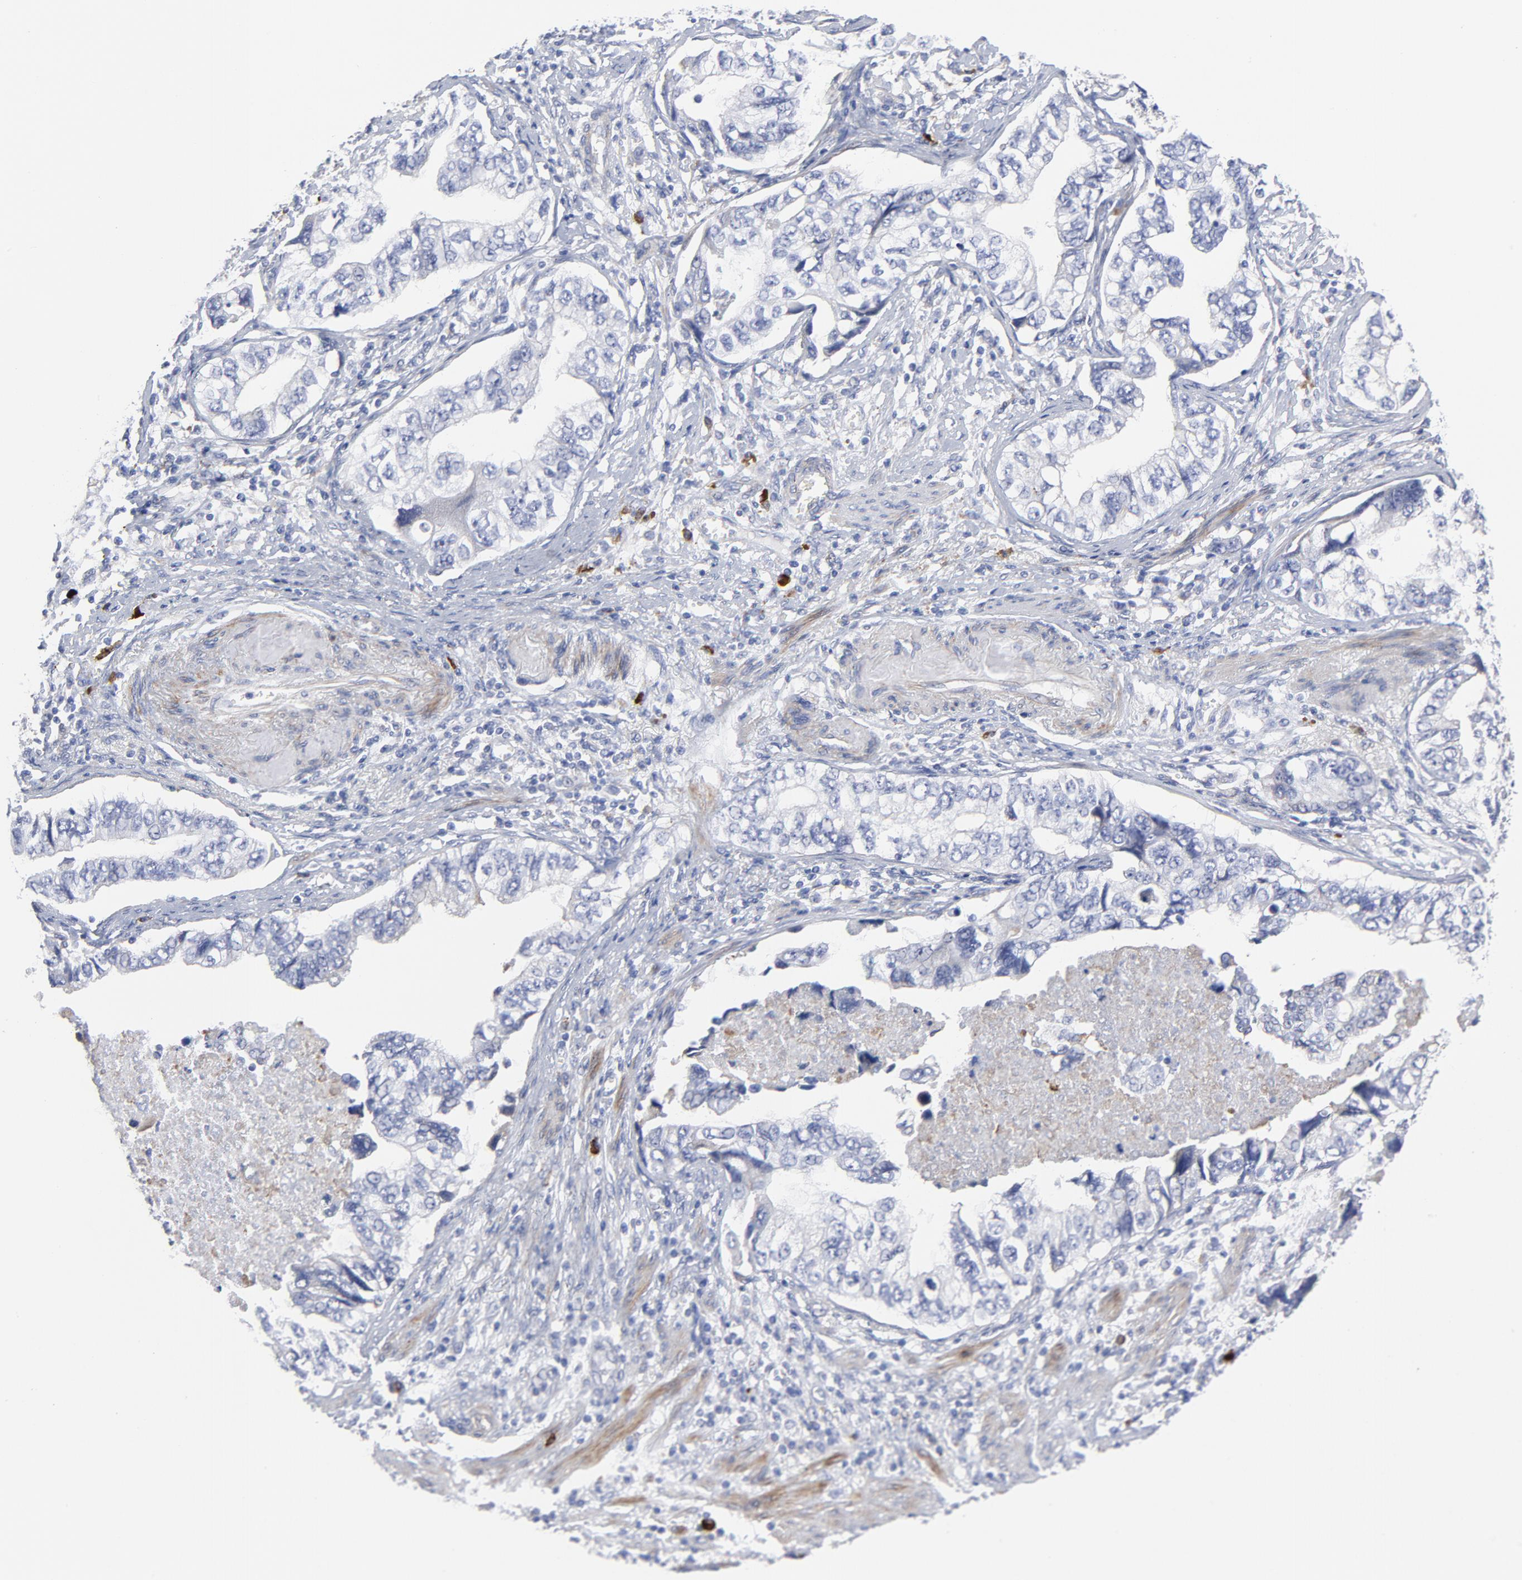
{"staining": {"intensity": "negative", "quantity": "none", "location": "none"}, "tissue": "stomach cancer", "cell_type": "Tumor cells", "image_type": "cancer", "snomed": [{"axis": "morphology", "description": "Adenocarcinoma, NOS"}, {"axis": "topography", "description": "Pancreas"}, {"axis": "topography", "description": "Stomach, upper"}], "caption": "Micrograph shows no significant protein positivity in tumor cells of stomach adenocarcinoma.", "gene": "RAPGEF3", "patient": {"sex": "male", "age": 77}}